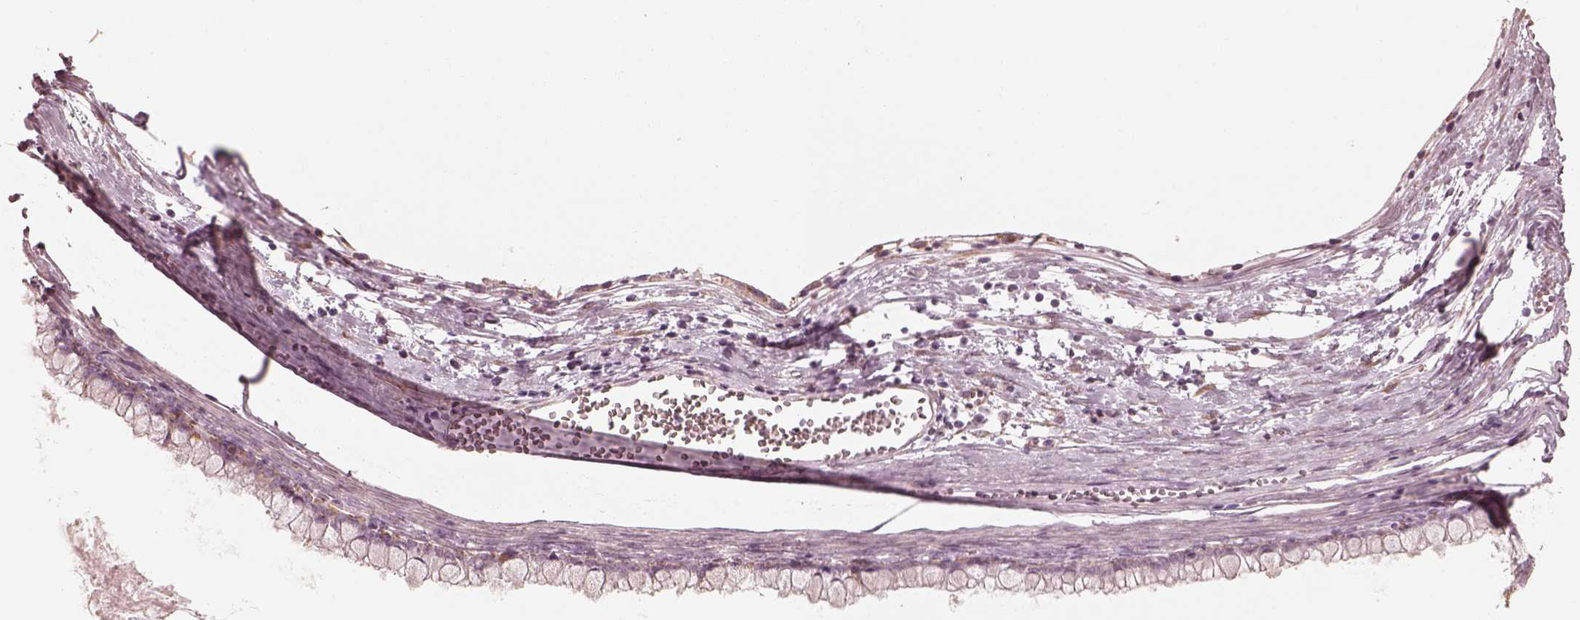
{"staining": {"intensity": "negative", "quantity": "none", "location": "none"}, "tissue": "ovarian cancer", "cell_type": "Tumor cells", "image_type": "cancer", "snomed": [{"axis": "morphology", "description": "Cystadenocarcinoma, mucinous, NOS"}, {"axis": "topography", "description": "Ovary"}], "caption": "There is no significant expression in tumor cells of ovarian mucinous cystadenocarcinoma. (DAB immunohistochemistry with hematoxylin counter stain).", "gene": "RAB3C", "patient": {"sex": "female", "age": 67}}